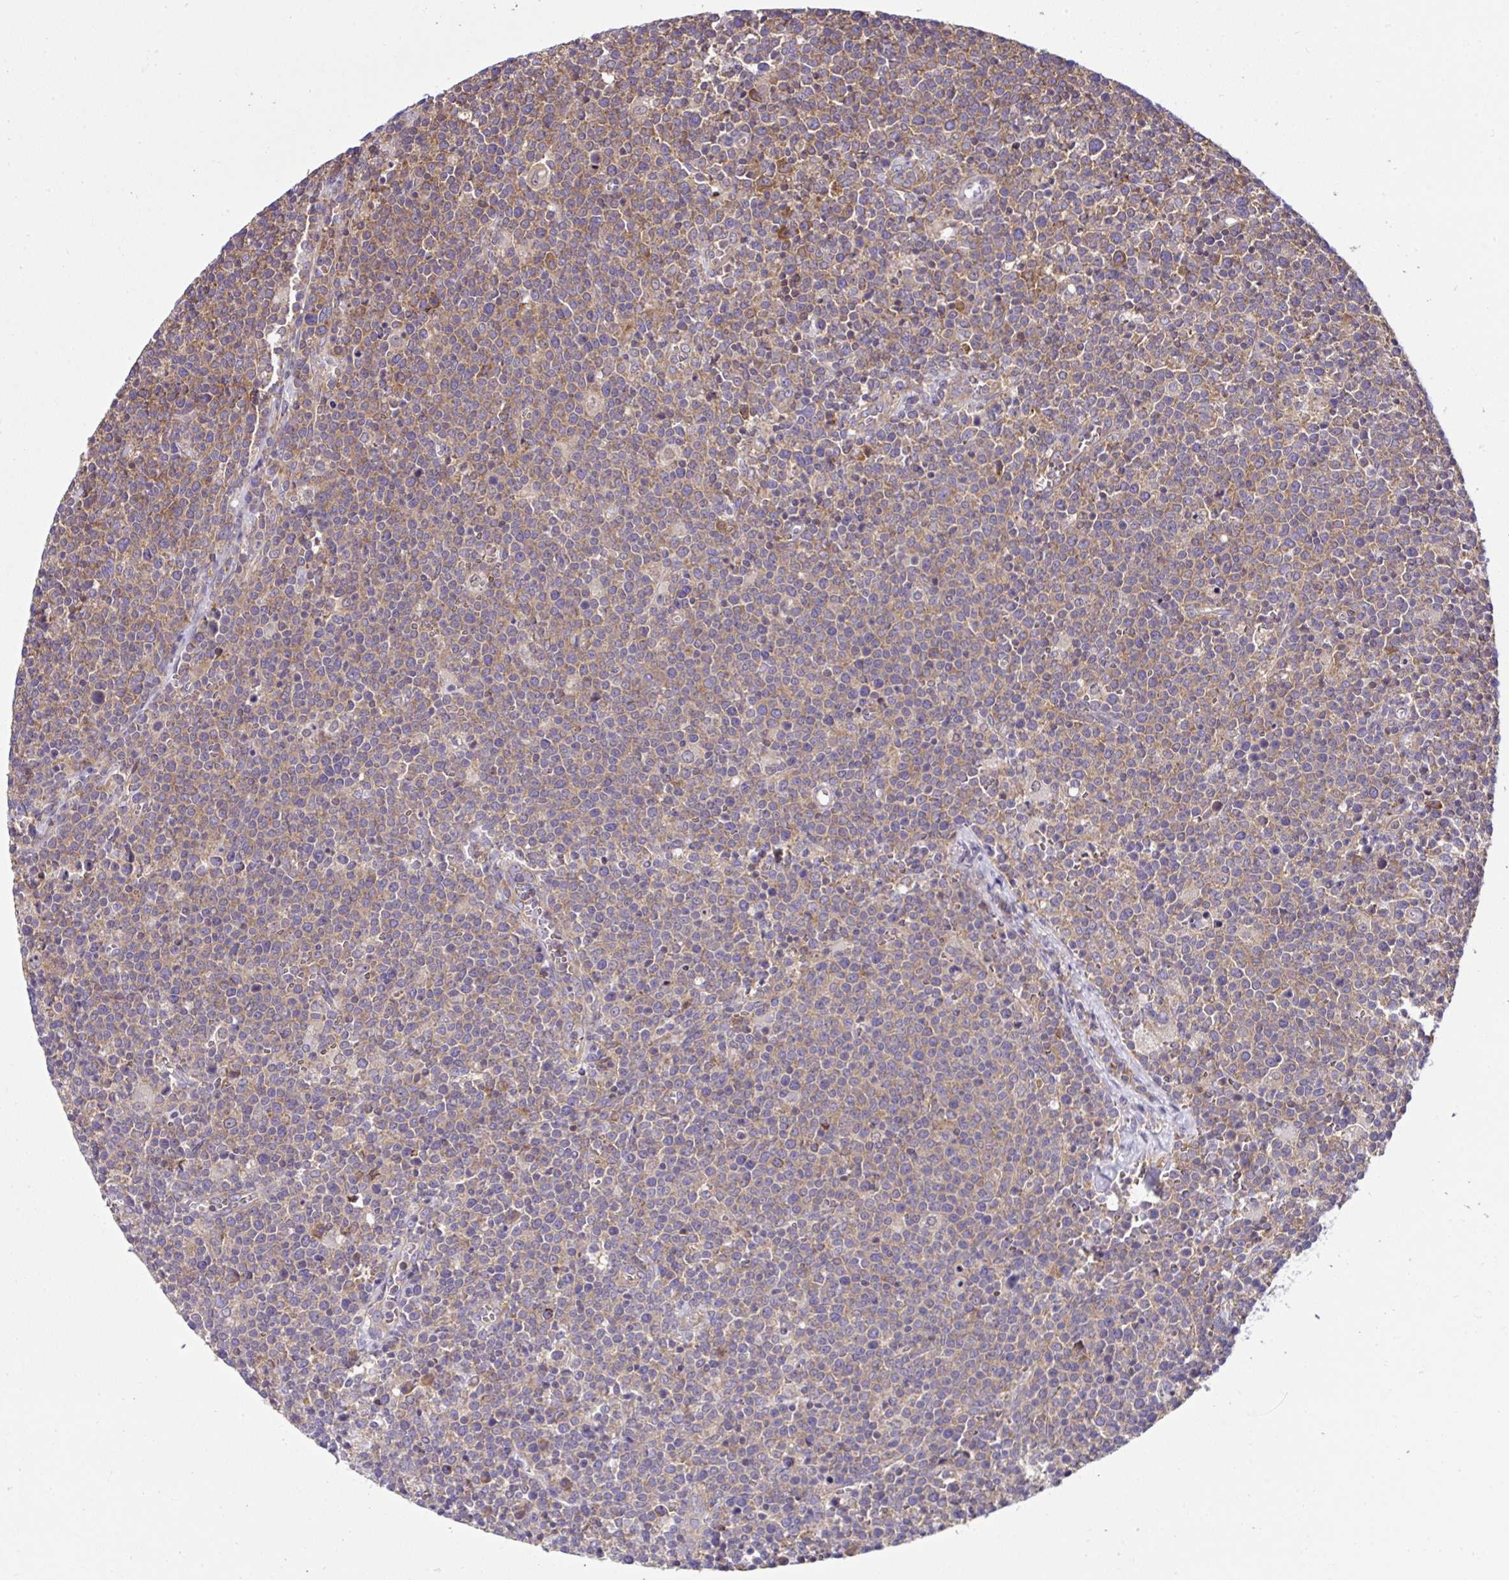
{"staining": {"intensity": "weak", "quantity": "25%-75%", "location": "cytoplasmic/membranous"}, "tissue": "lymphoma", "cell_type": "Tumor cells", "image_type": "cancer", "snomed": [{"axis": "morphology", "description": "Malignant lymphoma, non-Hodgkin's type, High grade"}, {"axis": "topography", "description": "Lymph node"}], "caption": "About 25%-75% of tumor cells in human lymphoma show weak cytoplasmic/membranous protein expression as visualized by brown immunohistochemical staining.", "gene": "RPS7", "patient": {"sex": "male", "age": 61}}